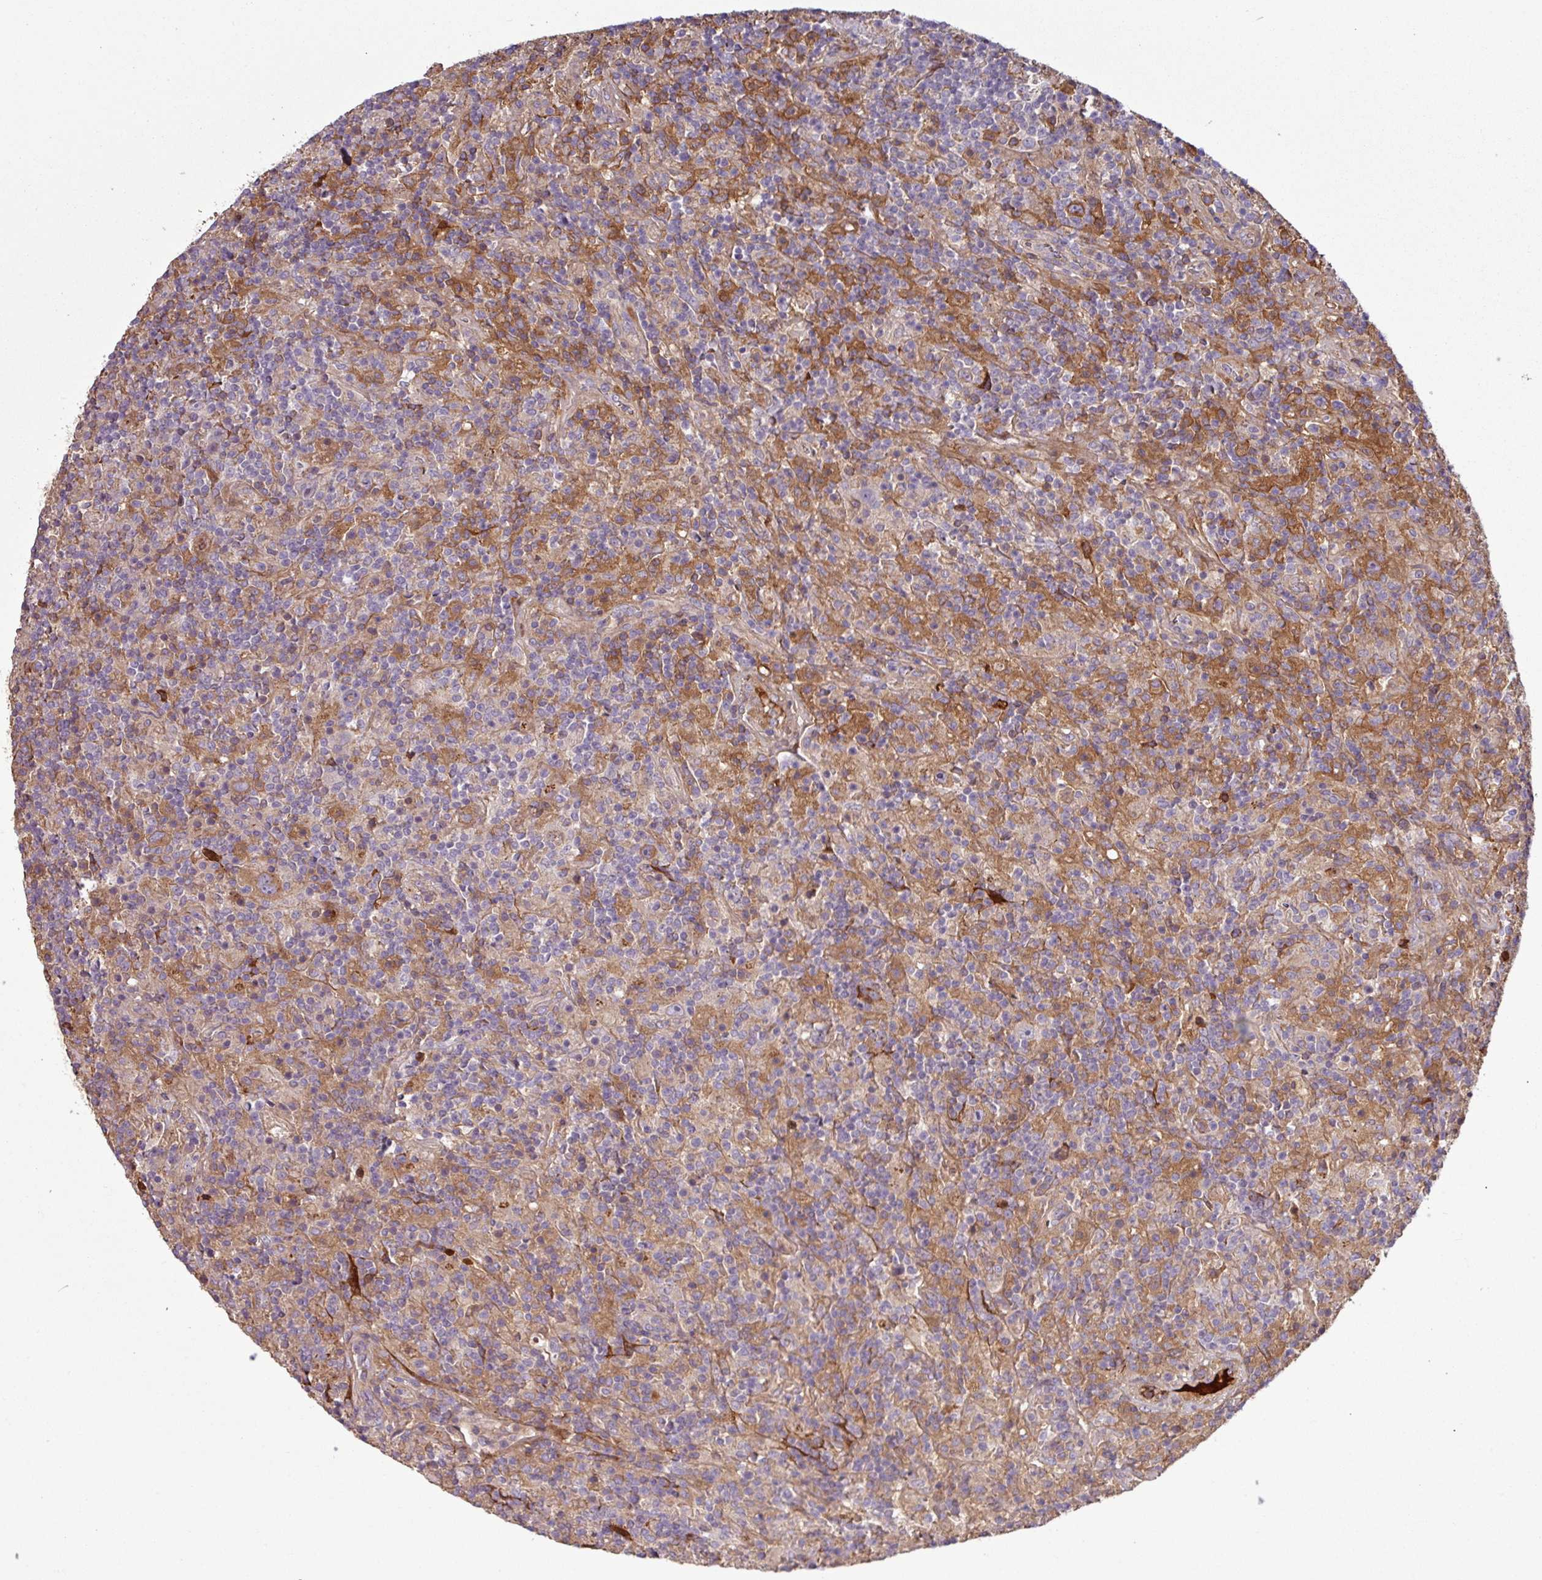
{"staining": {"intensity": "moderate", "quantity": "<25%", "location": "cytoplasmic/membranous"}, "tissue": "lymphoma", "cell_type": "Tumor cells", "image_type": "cancer", "snomed": [{"axis": "morphology", "description": "Hodgkin's disease, NOS"}, {"axis": "topography", "description": "Lymph node"}], "caption": "Immunohistochemistry (IHC) staining of Hodgkin's disease, which demonstrates low levels of moderate cytoplasmic/membranous expression in approximately <25% of tumor cells indicating moderate cytoplasmic/membranous protein expression. The staining was performed using DAB (brown) for protein detection and nuclei were counterstained in hematoxylin (blue).", "gene": "C4B", "patient": {"sex": "male", "age": 70}}